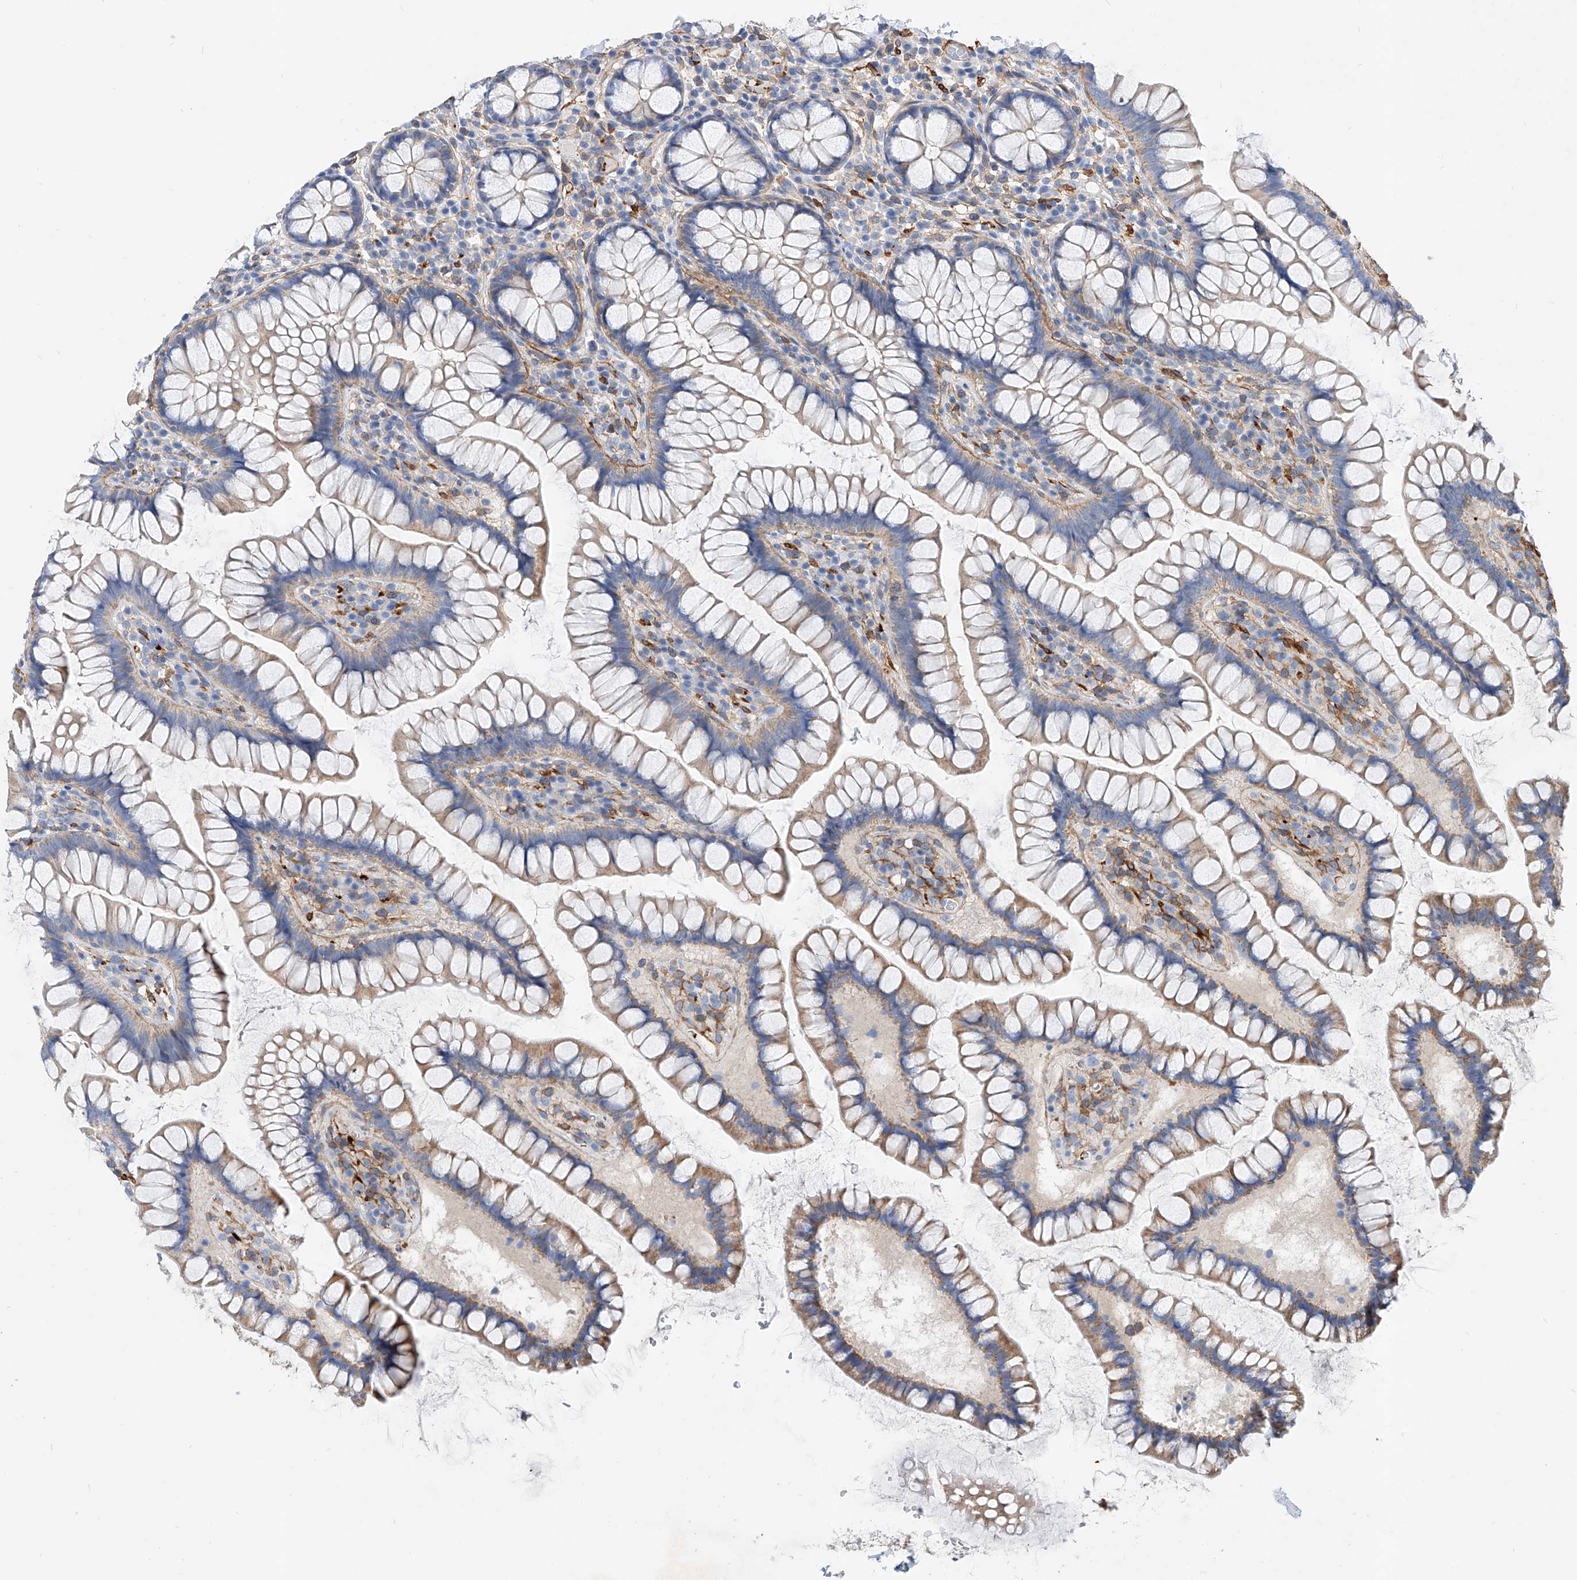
{"staining": {"intensity": "moderate", "quantity": ">75%", "location": "cytoplasmic/membranous"}, "tissue": "colon", "cell_type": "Endothelial cells", "image_type": "normal", "snomed": [{"axis": "morphology", "description": "Normal tissue, NOS"}, {"axis": "topography", "description": "Colon"}], "caption": "Immunohistochemistry of unremarkable colon demonstrates medium levels of moderate cytoplasmic/membranous positivity in about >75% of endothelial cells.", "gene": "TAS2R60", "patient": {"sex": "female", "age": 79}}